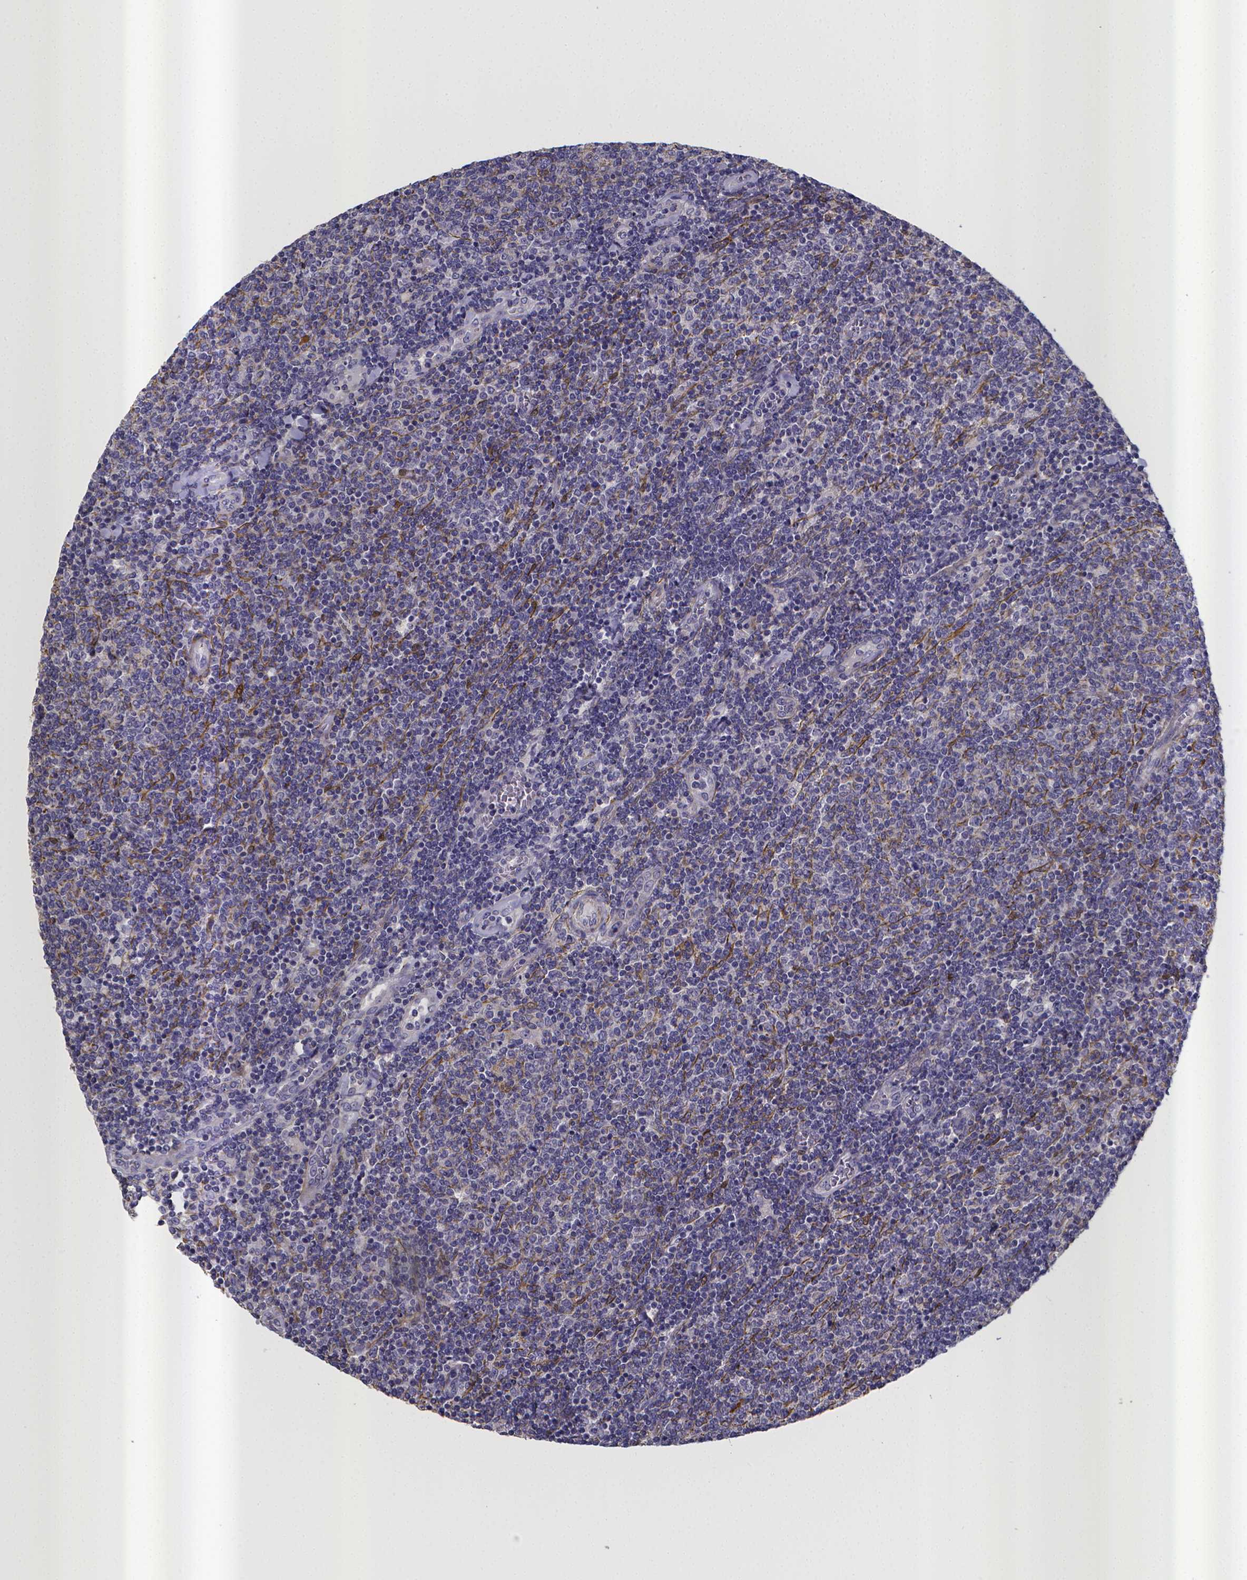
{"staining": {"intensity": "negative", "quantity": "none", "location": "none"}, "tissue": "lymphoma", "cell_type": "Tumor cells", "image_type": "cancer", "snomed": [{"axis": "morphology", "description": "Malignant lymphoma, non-Hodgkin's type, Low grade"}, {"axis": "topography", "description": "Lymph node"}], "caption": "High magnification brightfield microscopy of malignant lymphoma, non-Hodgkin's type (low-grade) stained with DAB (3,3'-diaminobenzidine) (brown) and counterstained with hematoxylin (blue): tumor cells show no significant positivity. Nuclei are stained in blue.", "gene": "RERG", "patient": {"sex": "male", "age": 52}}